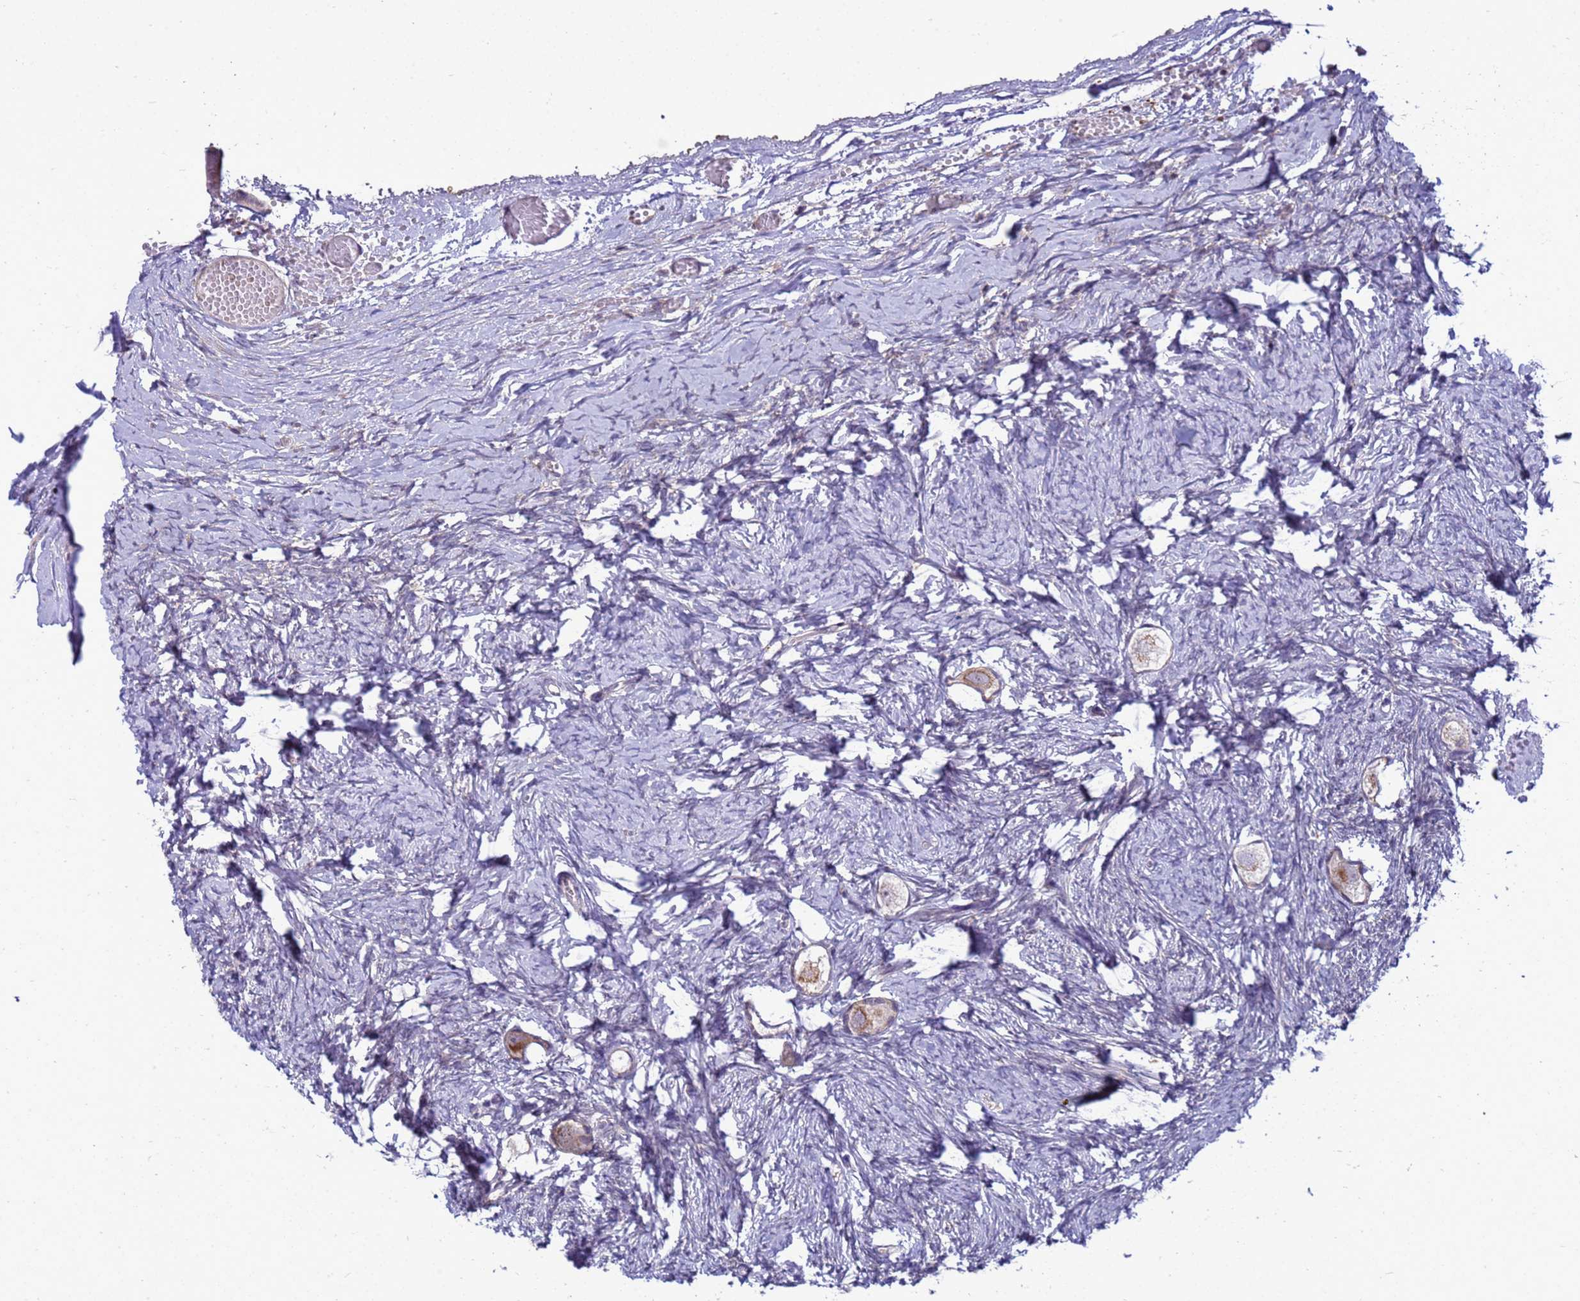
{"staining": {"intensity": "moderate", "quantity": ">75%", "location": "cytoplasmic/membranous"}, "tissue": "ovary", "cell_type": "Follicle cells", "image_type": "normal", "snomed": [{"axis": "morphology", "description": "Normal tissue, NOS"}, {"axis": "topography", "description": "Ovary"}], "caption": "Follicle cells reveal moderate cytoplasmic/membranous expression in about >75% of cells in unremarkable ovary.", "gene": "C12orf43", "patient": {"sex": "female", "age": 27}}